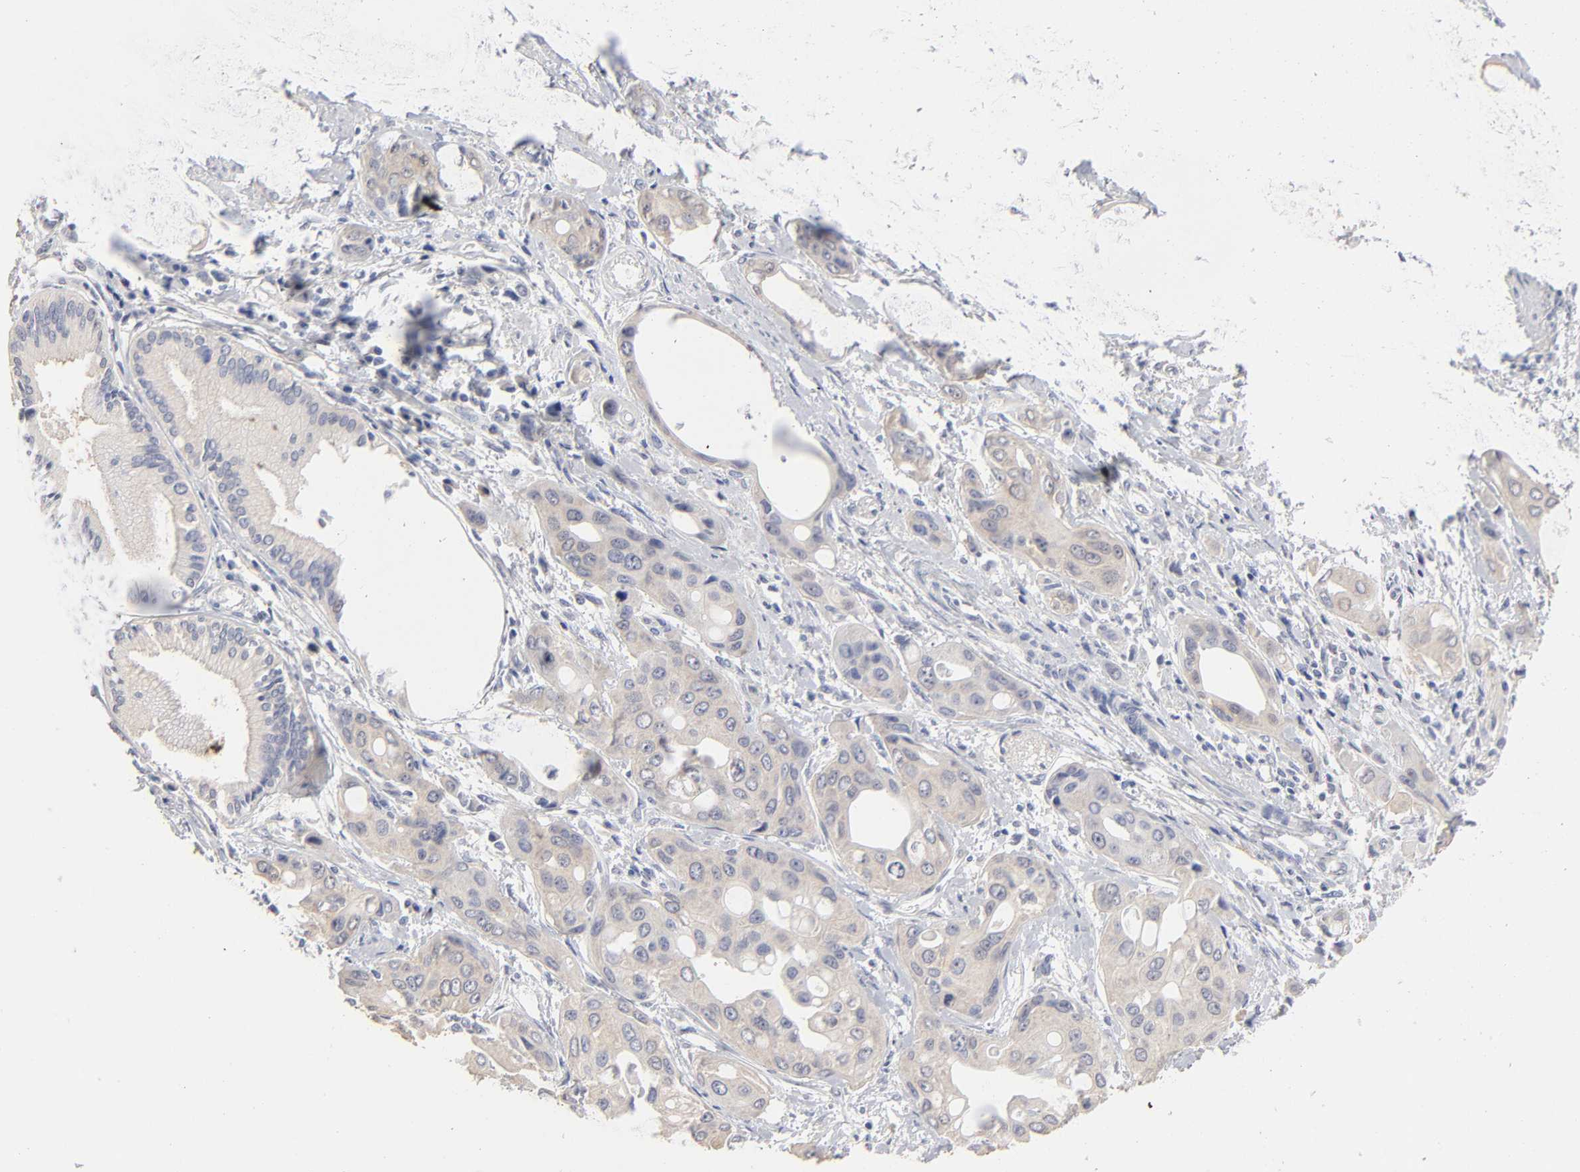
{"staining": {"intensity": "weak", "quantity": ">75%", "location": "cytoplasmic/membranous"}, "tissue": "pancreatic cancer", "cell_type": "Tumor cells", "image_type": "cancer", "snomed": [{"axis": "morphology", "description": "Adenocarcinoma, NOS"}, {"axis": "topography", "description": "Pancreas"}], "caption": "Immunohistochemistry (IHC) image of human pancreatic cancer (adenocarcinoma) stained for a protein (brown), which exhibits low levels of weak cytoplasmic/membranous staining in approximately >75% of tumor cells.", "gene": "DNAL4", "patient": {"sex": "female", "age": 60}}